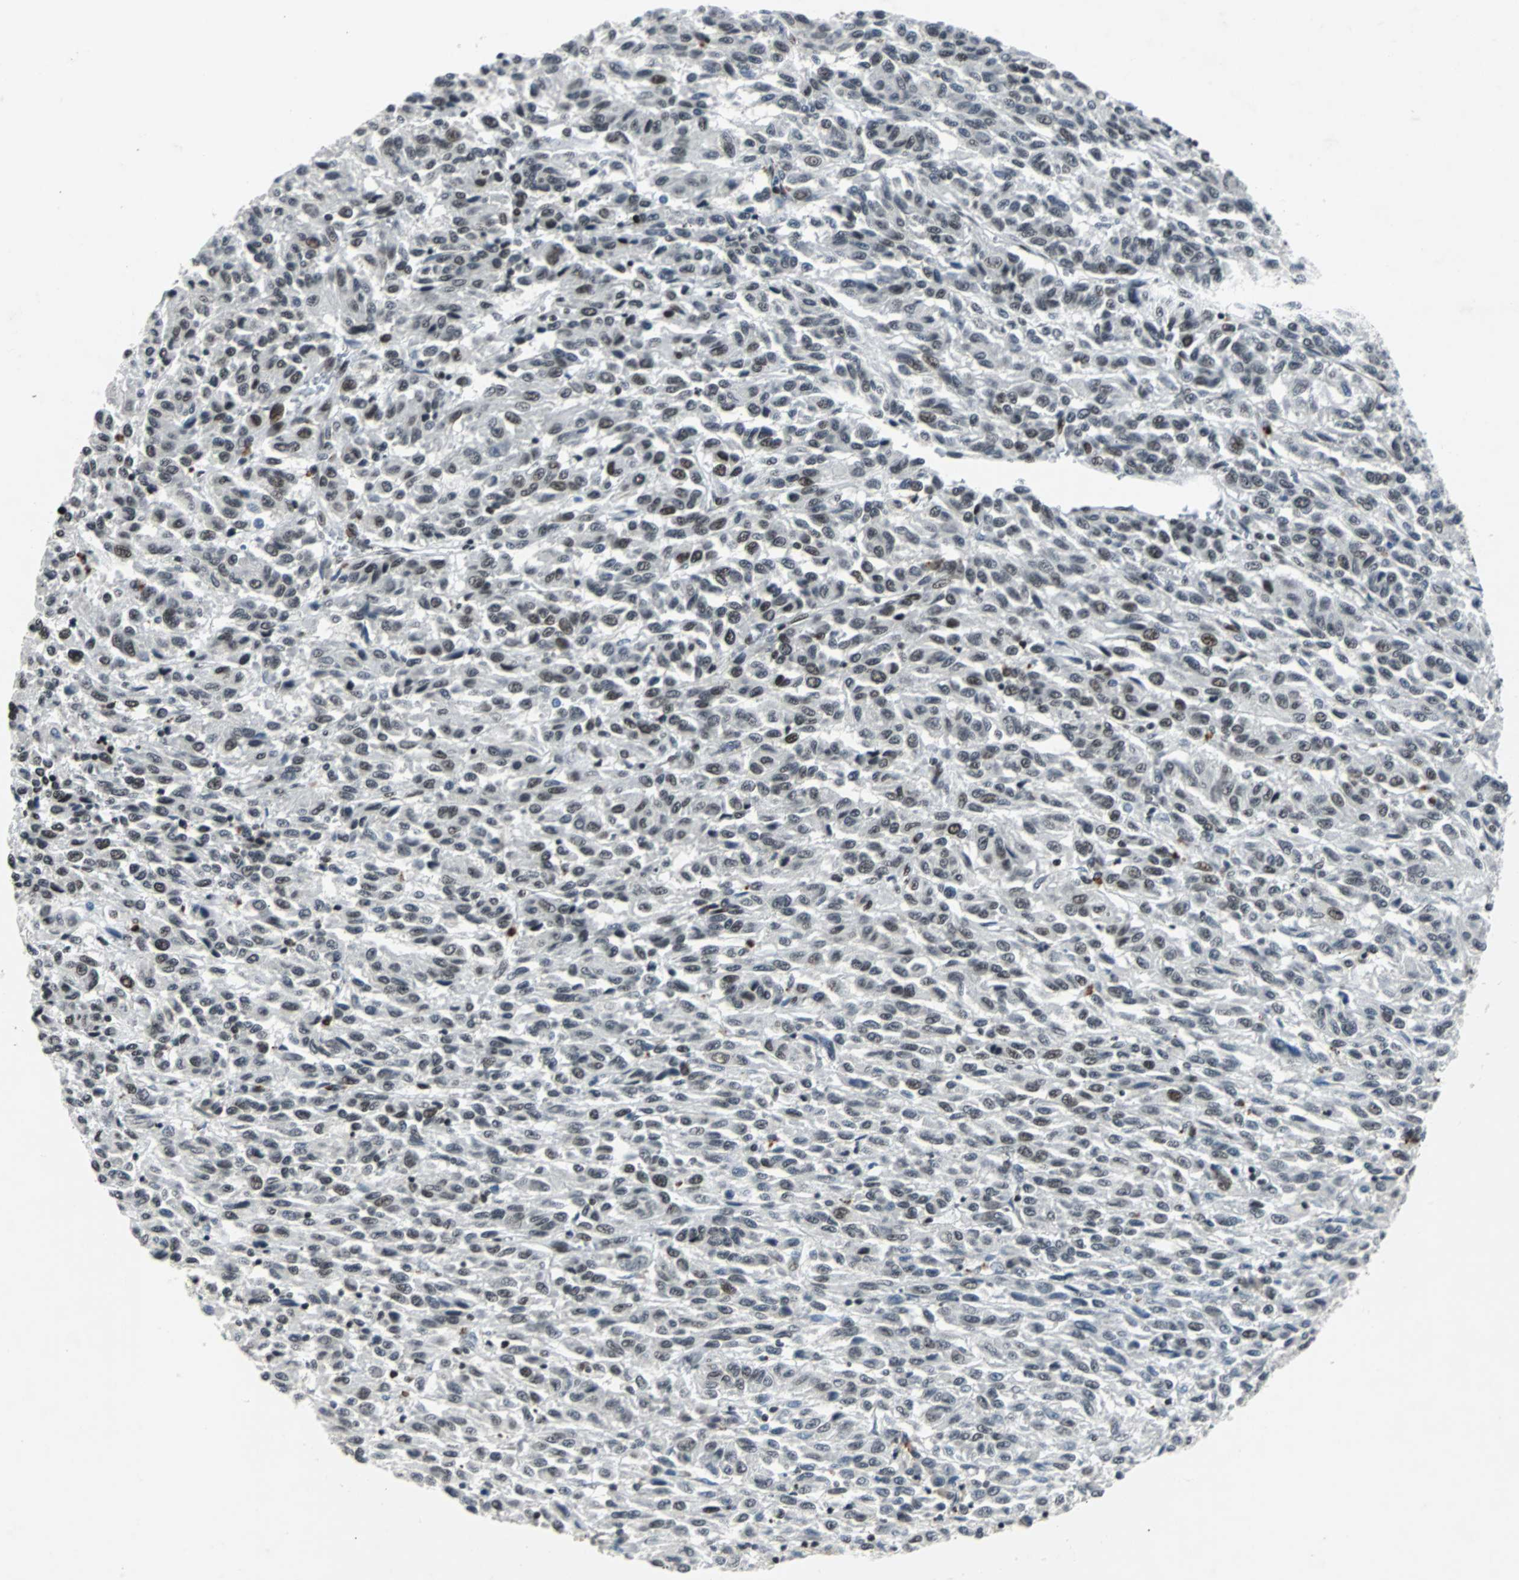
{"staining": {"intensity": "moderate", "quantity": ">75%", "location": "nuclear"}, "tissue": "melanoma", "cell_type": "Tumor cells", "image_type": "cancer", "snomed": [{"axis": "morphology", "description": "Malignant melanoma, Metastatic site"}, {"axis": "topography", "description": "Lung"}], "caption": "Immunohistochemistry (IHC) of melanoma exhibits medium levels of moderate nuclear staining in approximately >75% of tumor cells. Using DAB (brown) and hematoxylin (blue) stains, captured at high magnification using brightfield microscopy.", "gene": "GATAD2A", "patient": {"sex": "male", "age": 64}}